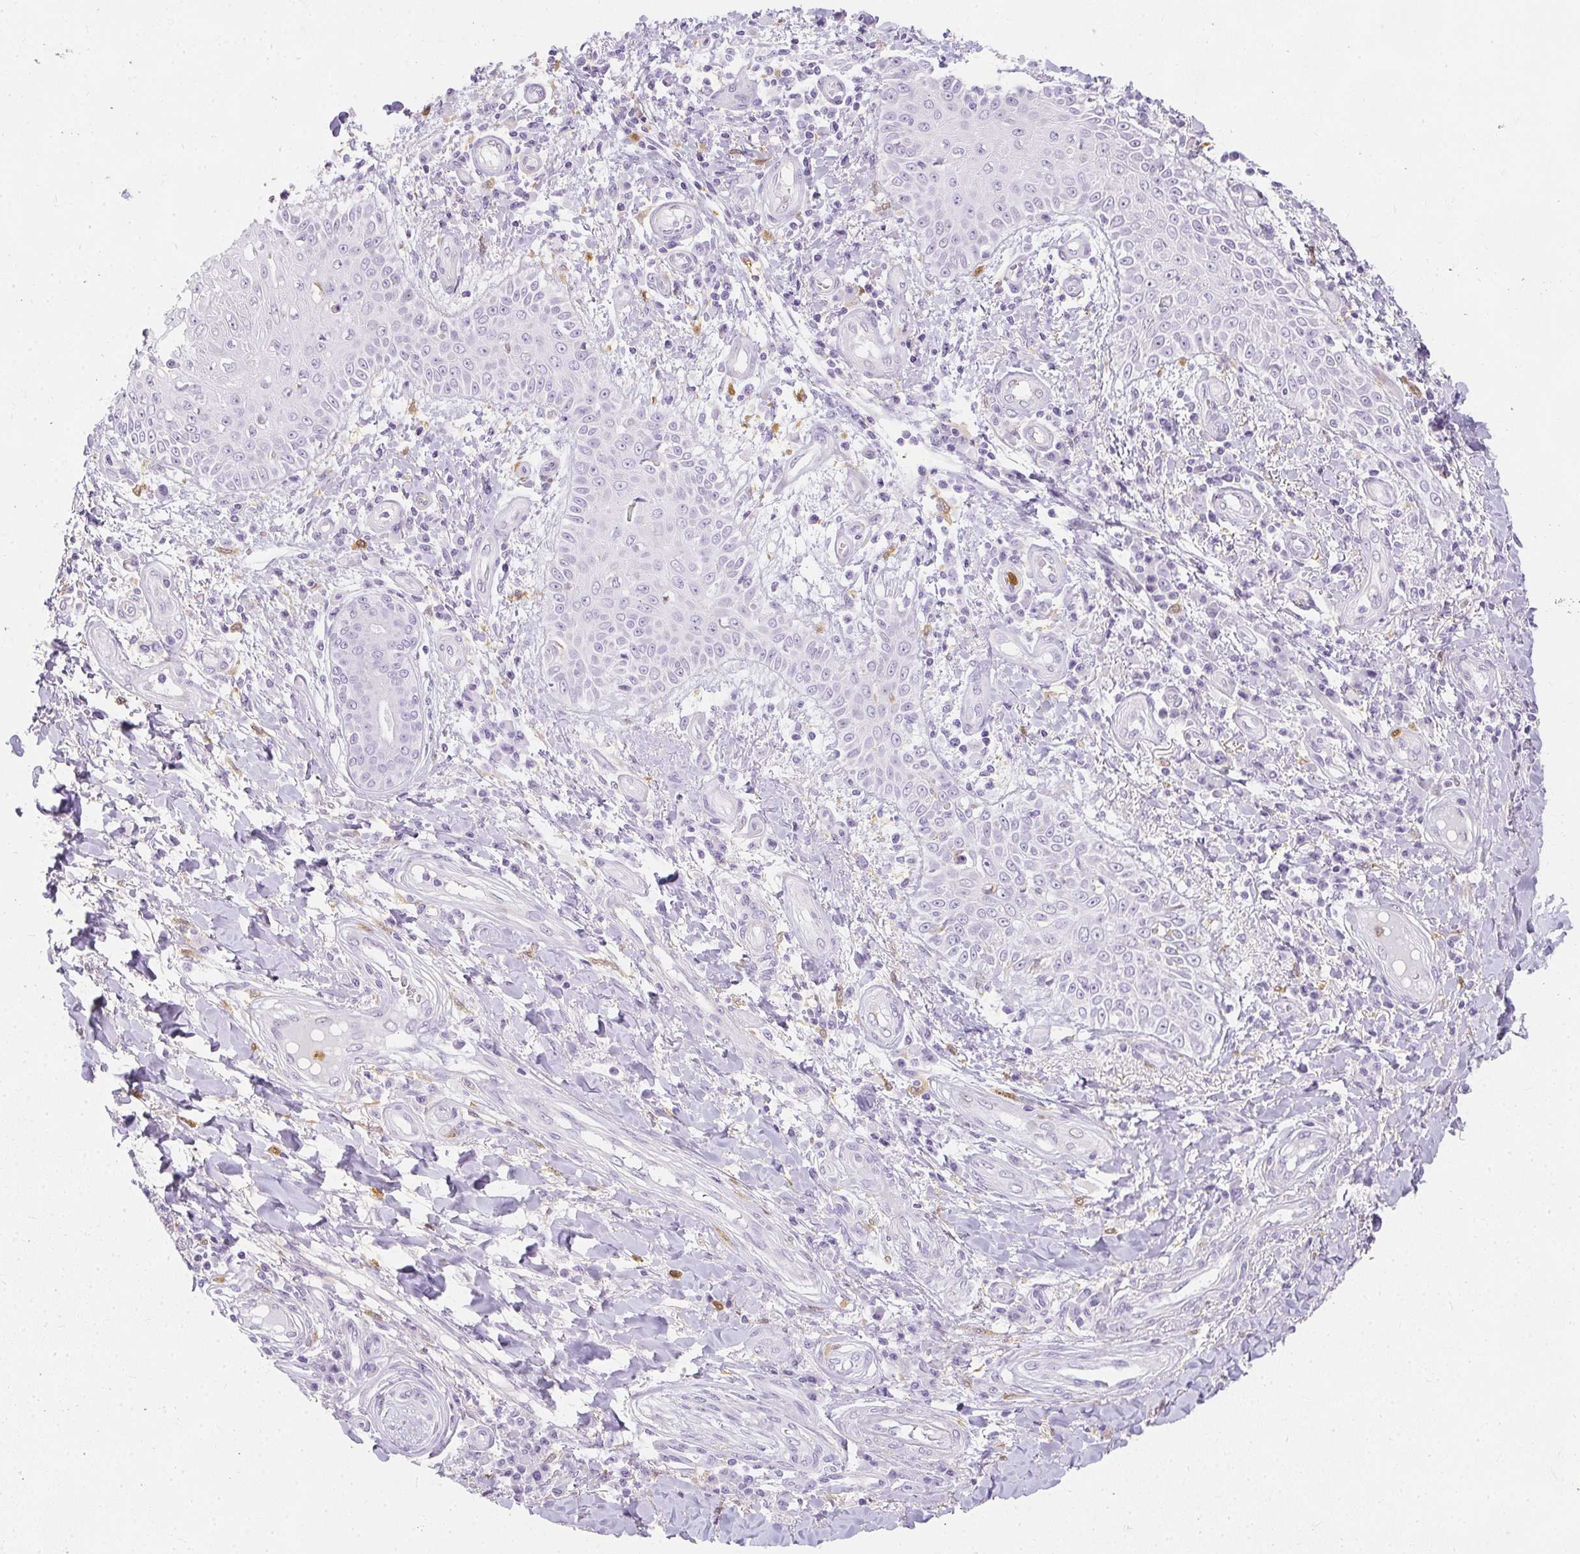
{"staining": {"intensity": "negative", "quantity": "none", "location": "none"}, "tissue": "skin cancer", "cell_type": "Tumor cells", "image_type": "cancer", "snomed": [{"axis": "morphology", "description": "Squamous cell carcinoma, NOS"}, {"axis": "topography", "description": "Skin"}], "caption": "Photomicrograph shows no significant protein expression in tumor cells of skin cancer.", "gene": "HK3", "patient": {"sex": "male", "age": 70}}